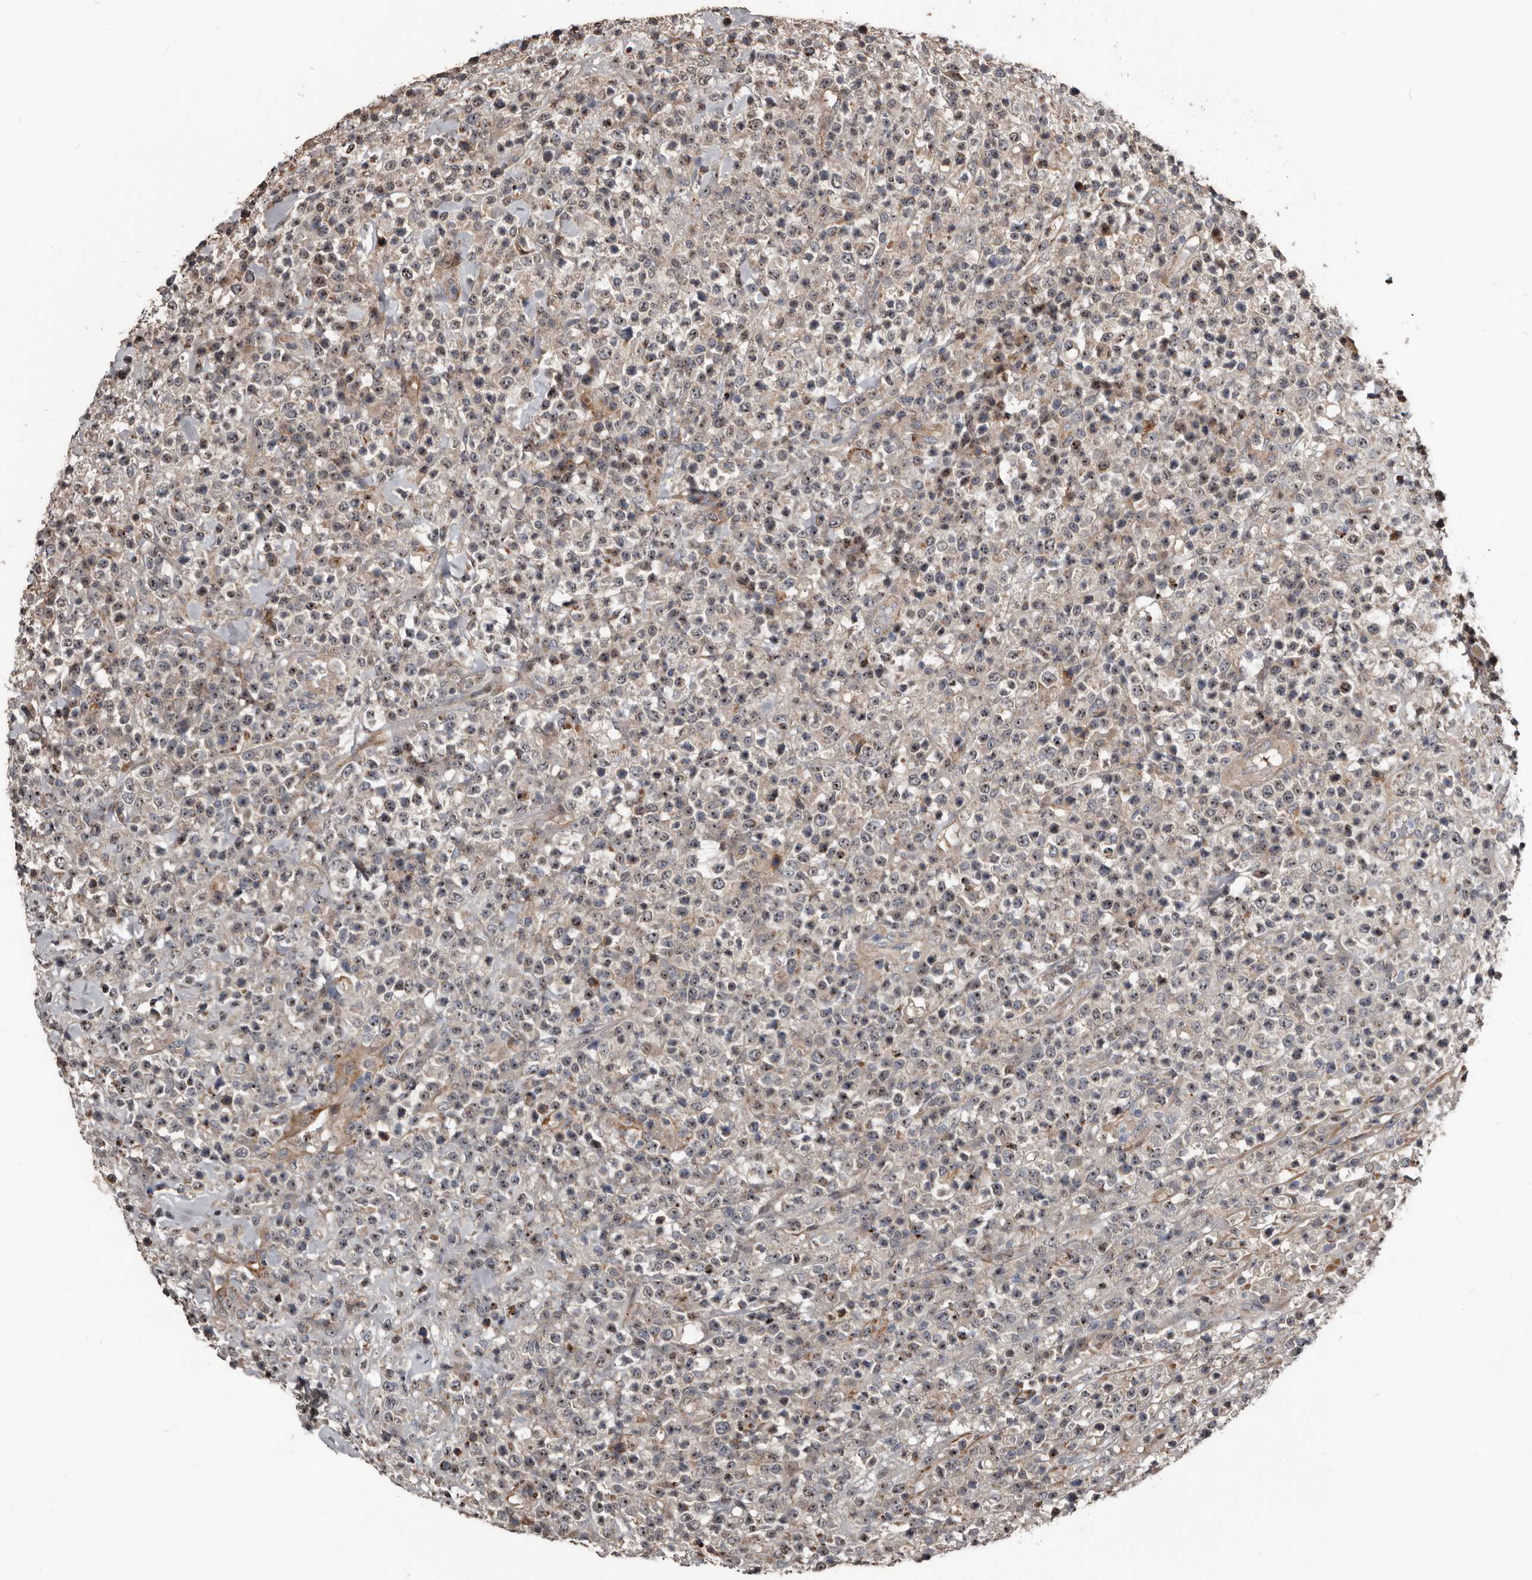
{"staining": {"intensity": "weak", "quantity": "<25%", "location": "cytoplasmic/membranous"}, "tissue": "lymphoma", "cell_type": "Tumor cells", "image_type": "cancer", "snomed": [{"axis": "morphology", "description": "Malignant lymphoma, non-Hodgkin's type, High grade"}, {"axis": "topography", "description": "Colon"}], "caption": "Tumor cells are negative for brown protein staining in lymphoma. (Immunohistochemistry (ihc), brightfield microscopy, high magnification).", "gene": "DHPS", "patient": {"sex": "female", "age": 53}}